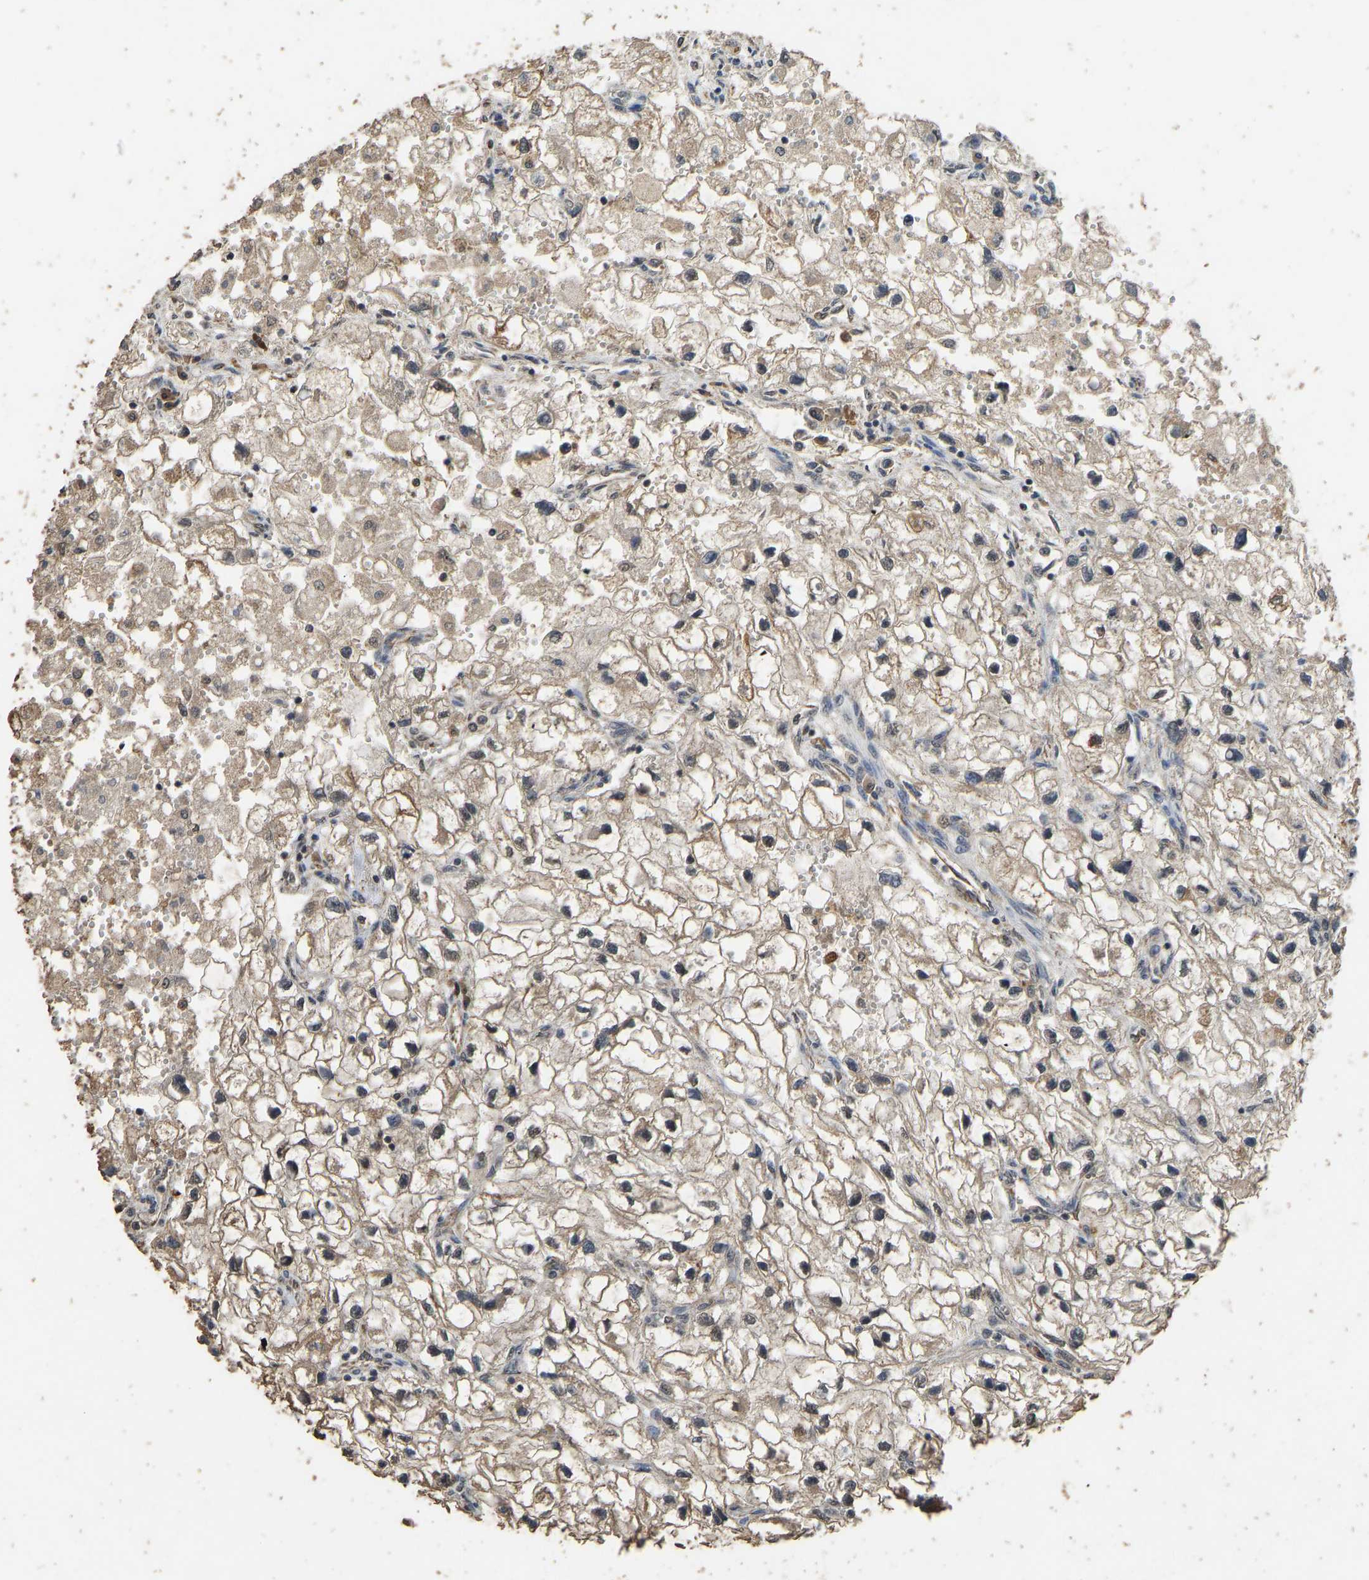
{"staining": {"intensity": "moderate", "quantity": ">75%", "location": "cytoplasmic/membranous"}, "tissue": "renal cancer", "cell_type": "Tumor cells", "image_type": "cancer", "snomed": [{"axis": "morphology", "description": "Adenocarcinoma, NOS"}, {"axis": "topography", "description": "Kidney"}], "caption": "Adenocarcinoma (renal) stained for a protein shows moderate cytoplasmic/membranous positivity in tumor cells. The staining was performed using DAB, with brown indicating positive protein expression. Nuclei are stained blue with hematoxylin.", "gene": "CIDEC", "patient": {"sex": "female", "age": 70}}